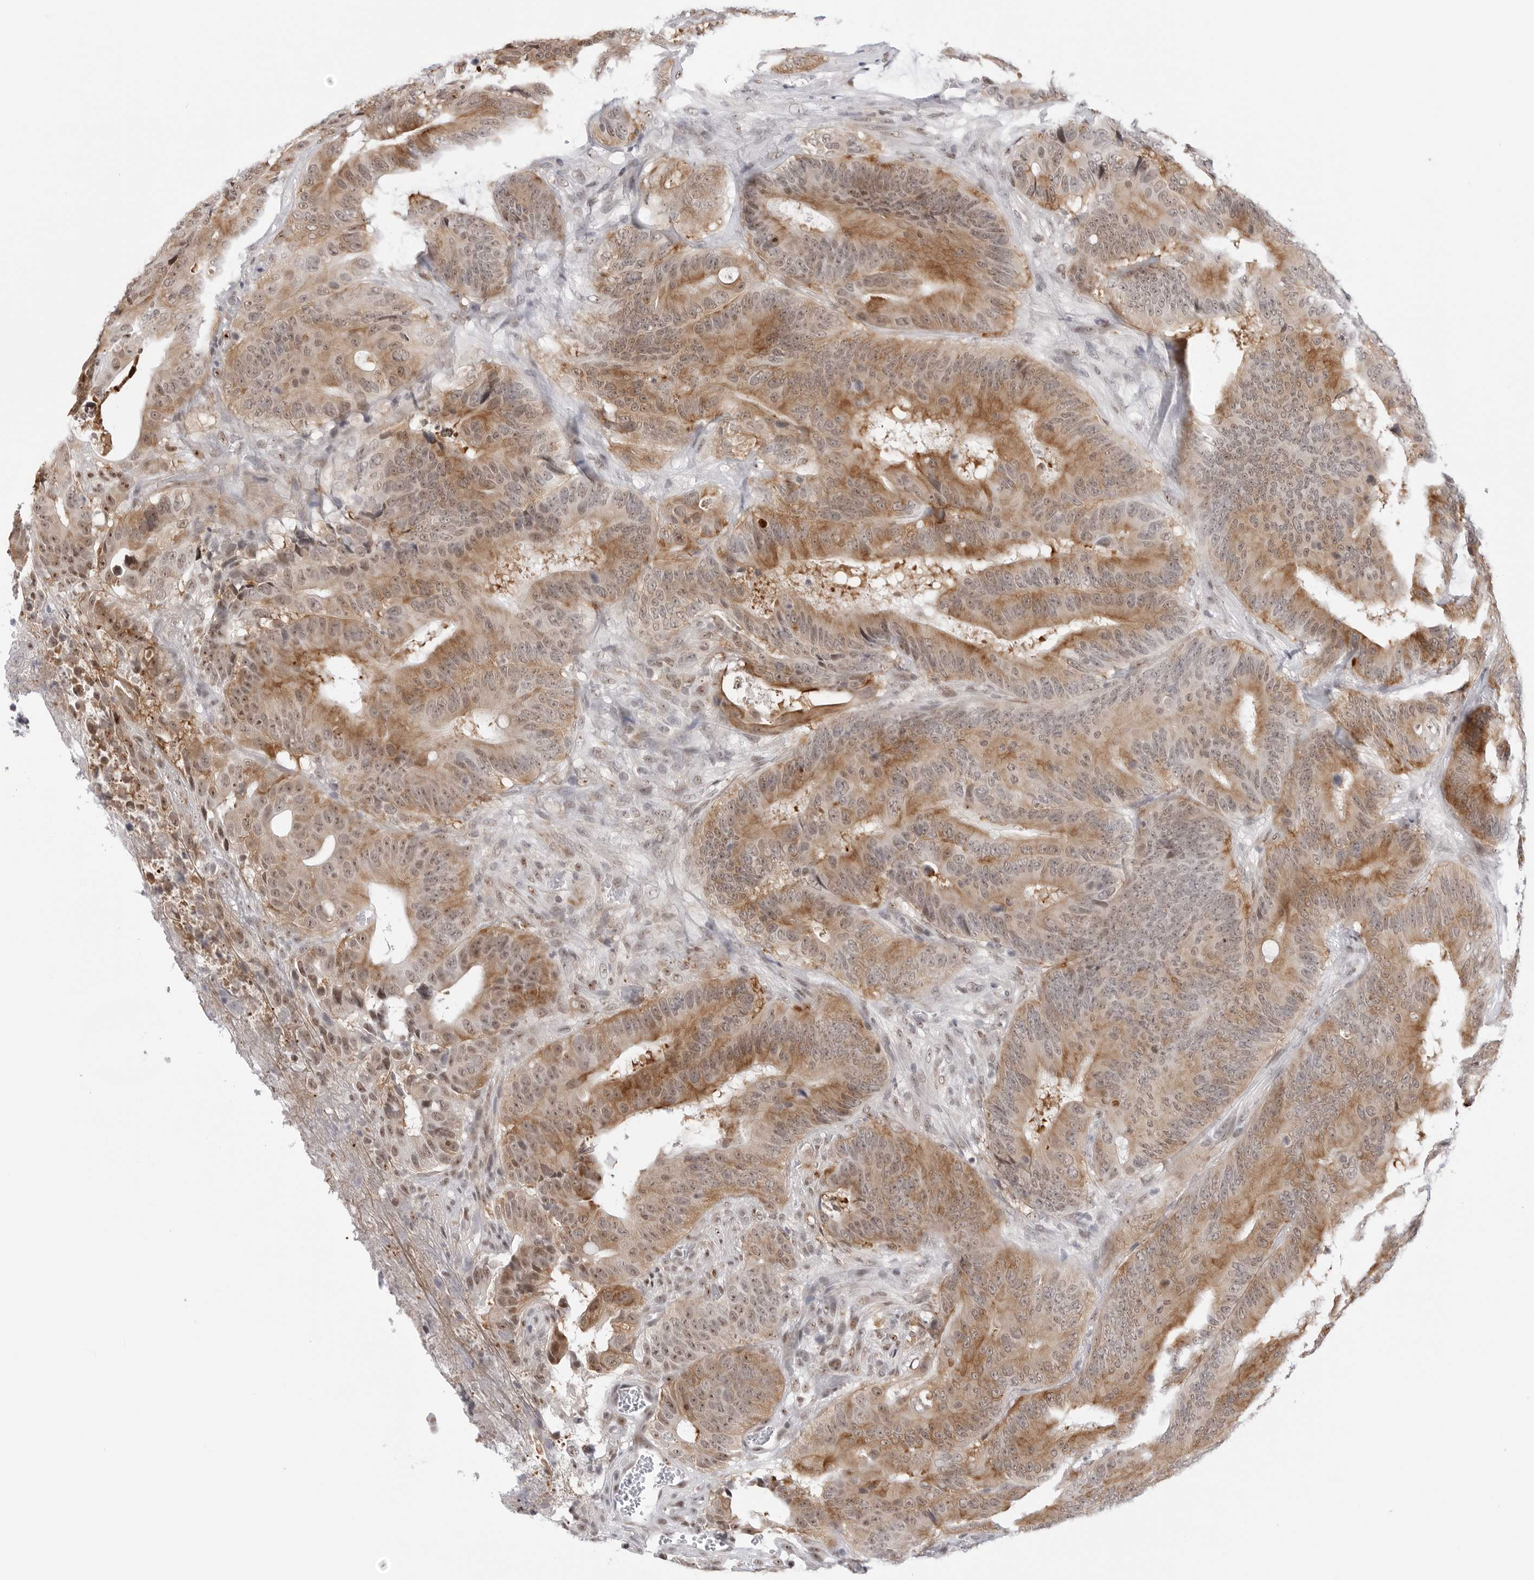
{"staining": {"intensity": "moderate", "quantity": ">75%", "location": "cytoplasmic/membranous,nuclear"}, "tissue": "colorectal cancer", "cell_type": "Tumor cells", "image_type": "cancer", "snomed": [{"axis": "morphology", "description": "Adenocarcinoma, NOS"}, {"axis": "topography", "description": "Colon"}], "caption": "Brown immunohistochemical staining in colorectal cancer (adenocarcinoma) demonstrates moderate cytoplasmic/membranous and nuclear staining in approximately >75% of tumor cells.", "gene": "C1orf162", "patient": {"sex": "male", "age": 83}}